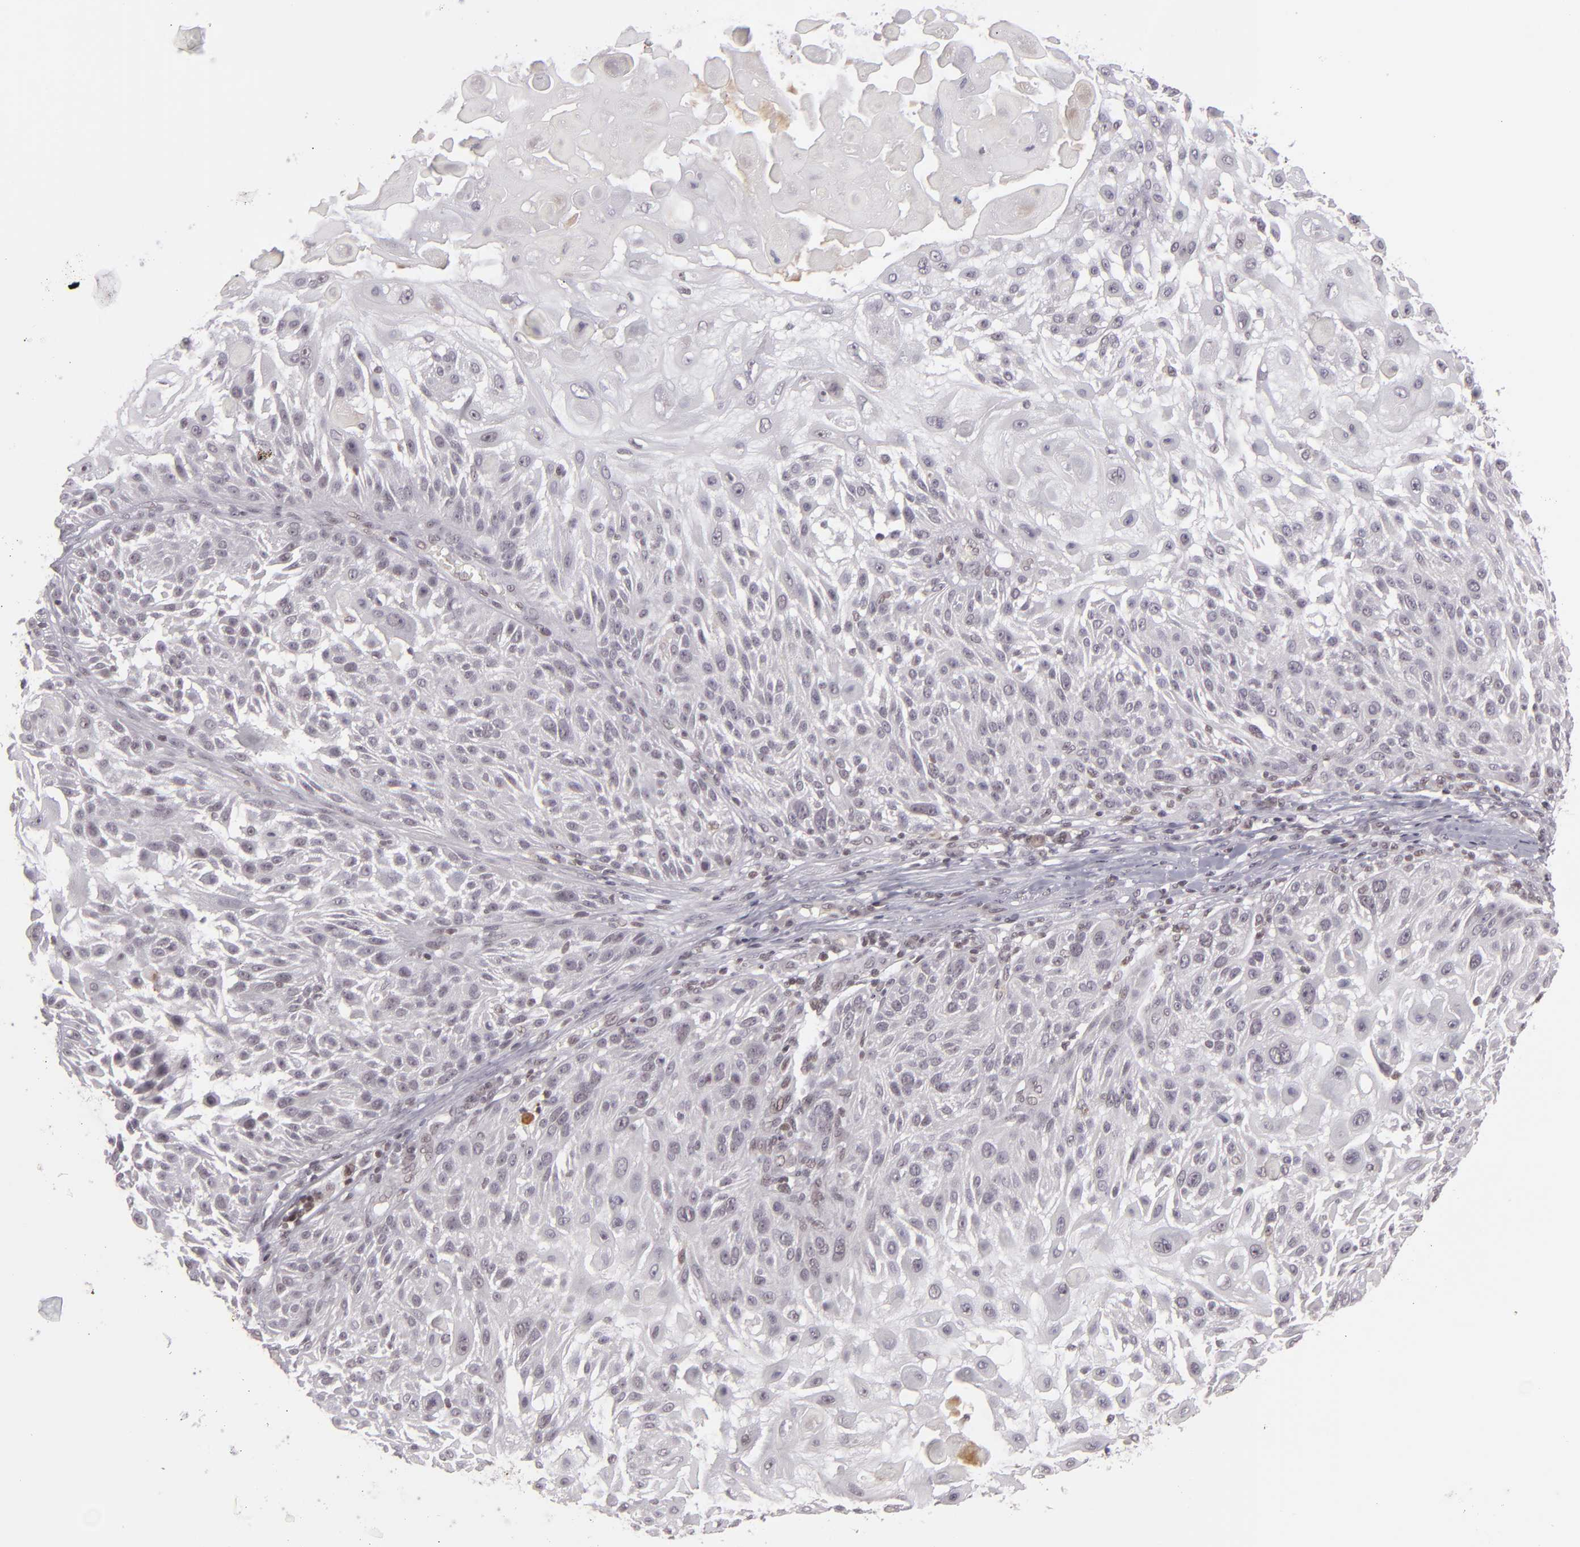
{"staining": {"intensity": "weak", "quantity": "<25%", "location": "nuclear"}, "tissue": "skin cancer", "cell_type": "Tumor cells", "image_type": "cancer", "snomed": [{"axis": "morphology", "description": "Squamous cell carcinoma, NOS"}, {"axis": "topography", "description": "Skin"}], "caption": "Tumor cells are negative for protein expression in human skin cancer.", "gene": "ZFX", "patient": {"sex": "female", "age": 89}}